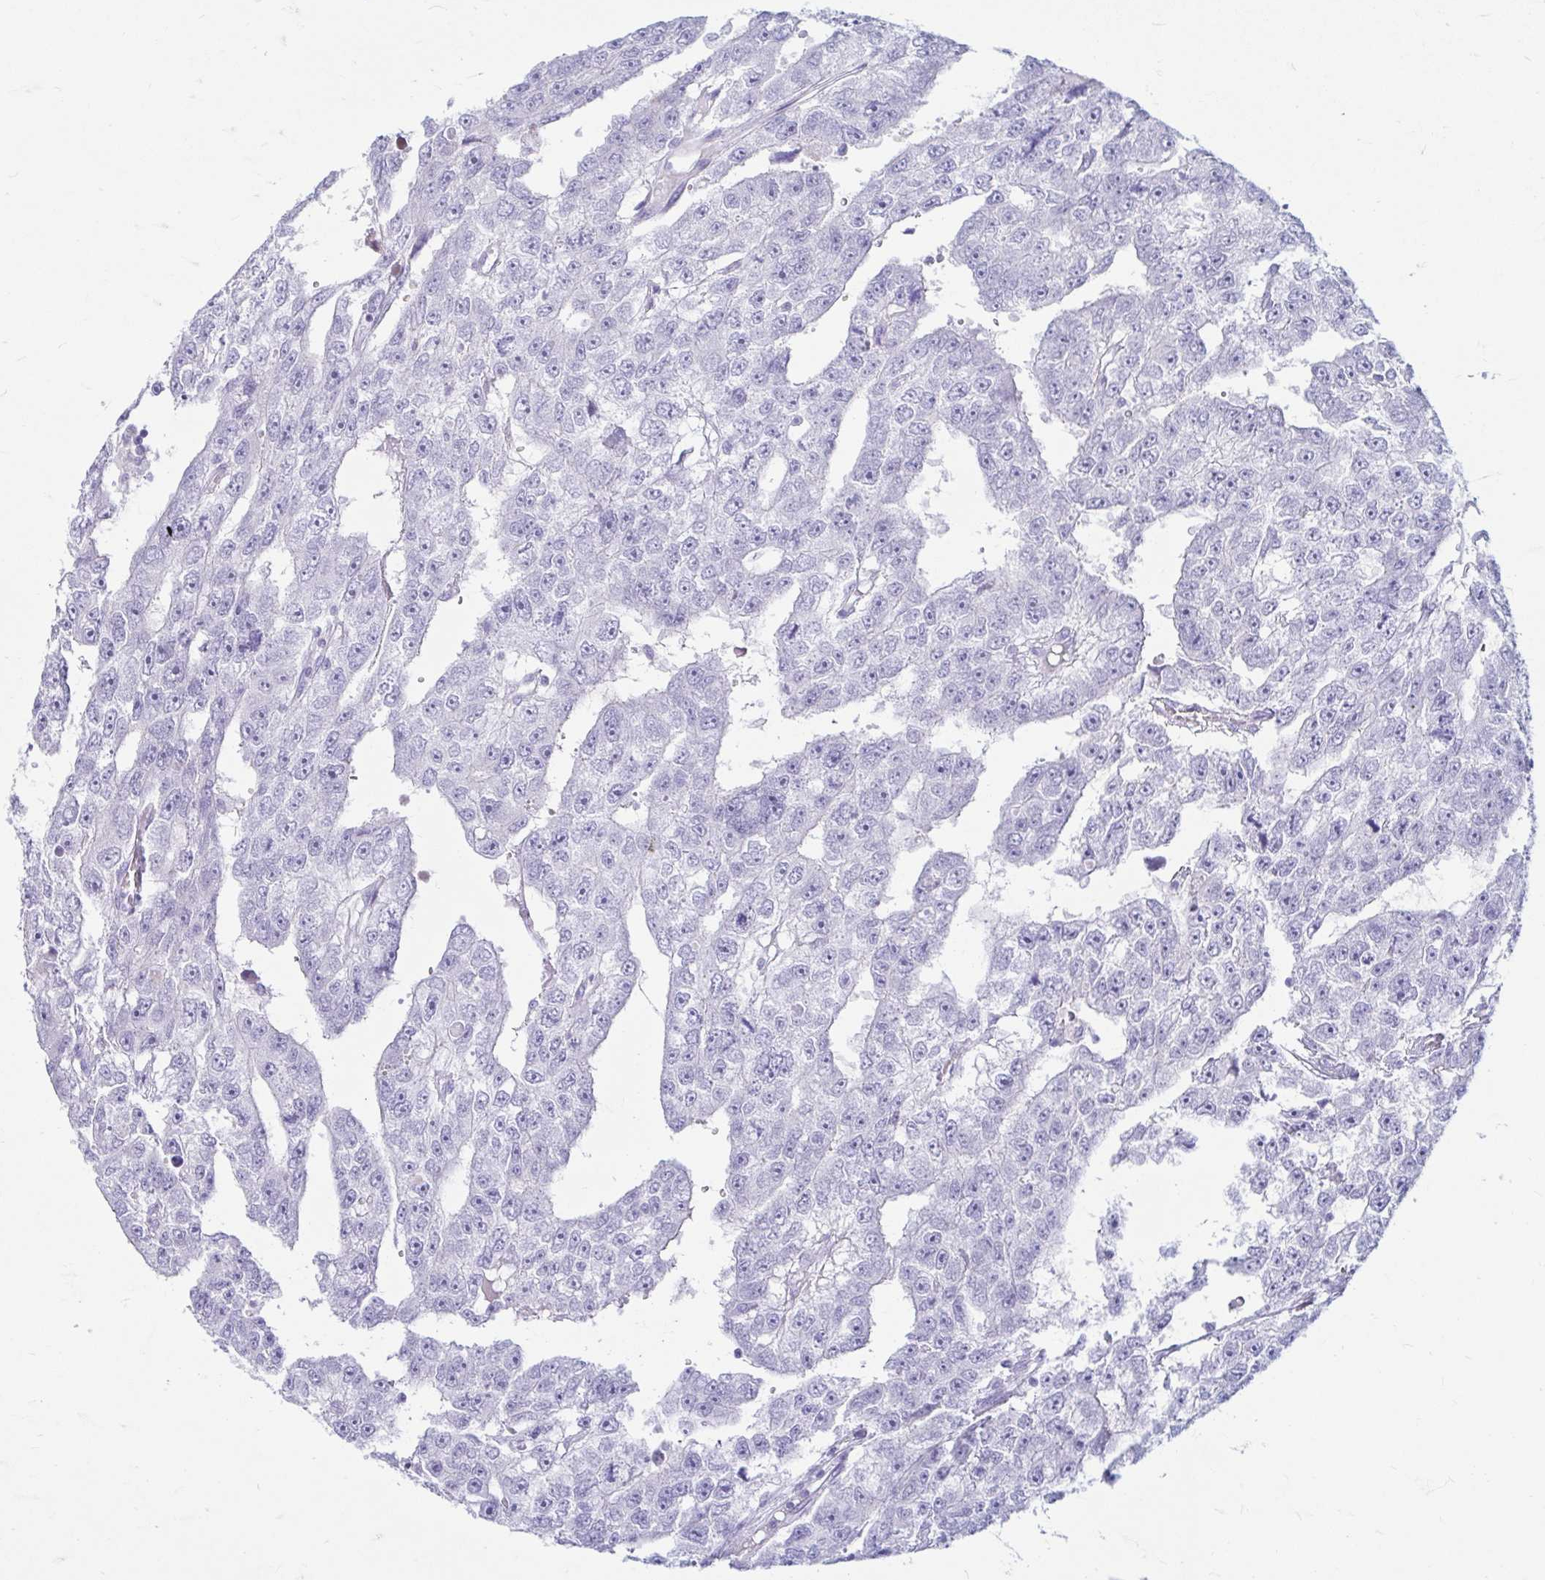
{"staining": {"intensity": "negative", "quantity": "none", "location": "none"}, "tissue": "testis cancer", "cell_type": "Tumor cells", "image_type": "cancer", "snomed": [{"axis": "morphology", "description": "Carcinoma, Embryonal, NOS"}, {"axis": "topography", "description": "Testis"}], "caption": "High magnification brightfield microscopy of testis cancer (embryonal carcinoma) stained with DAB (3,3'-diaminobenzidine) (brown) and counterstained with hematoxylin (blue): tumor cells show no significant expression.", "gene": "ERICH6", "patient": {"sex": "male", "age": 20}}